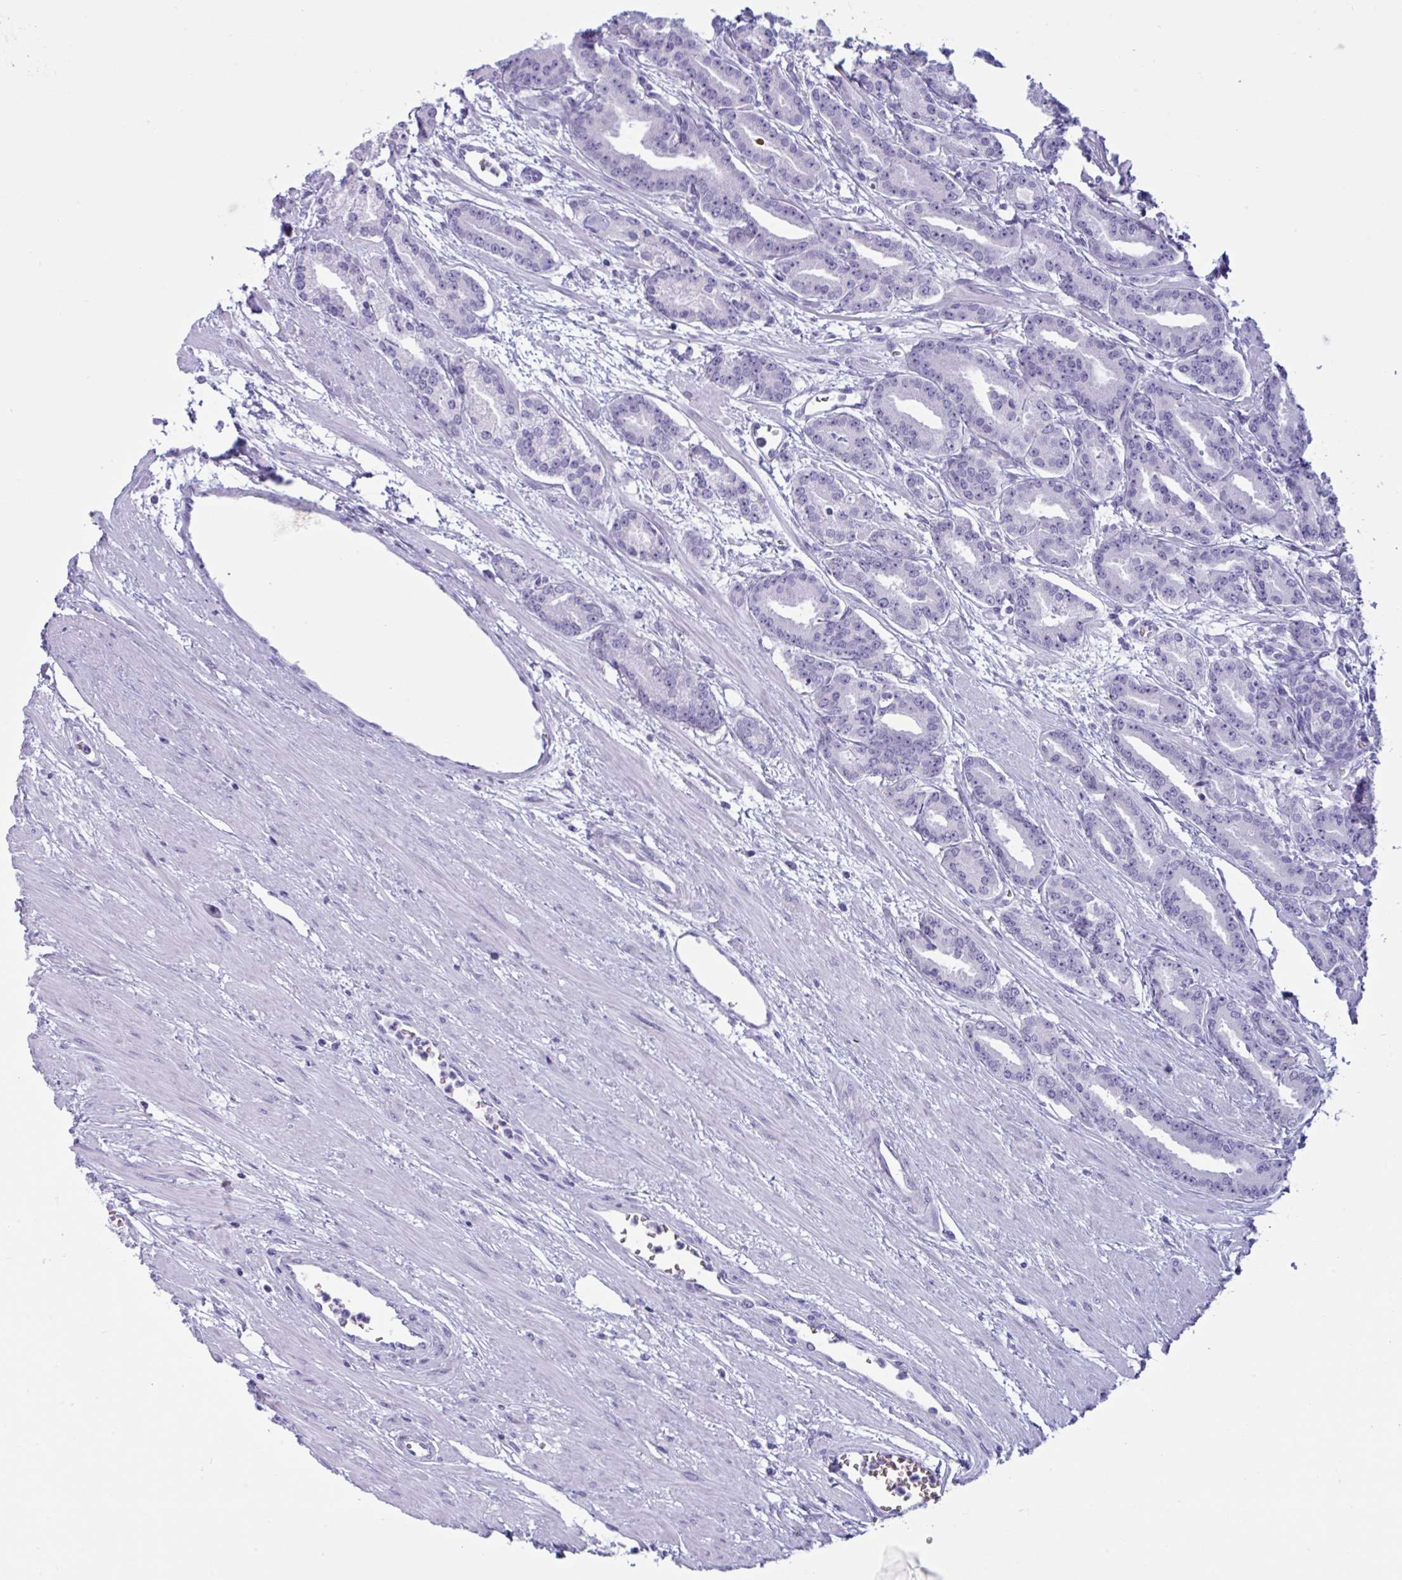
{"staining": {"intensity": "negative", "quantity": "none", "location": "none"}, "tissue": "prostate cancer", "cell_type": "Tumor cells", "image_type": "cancer", "snomed": [{"axis": "morphology", "description": "Adenocarcinoma, High grade"}, {"axis": "topography", "description": "Prostate"}], "caption": "IHC image of neoplastic tissue: prostate high-grade adenocarcinoma stained with DAB reveals no significant protein expression in tumor cells. (Immunohistochemistry (ihc), brightfield microscopy, high magnification).", "gene": "SLC2A1", "patient": {"sex": "male", "age": 60}}